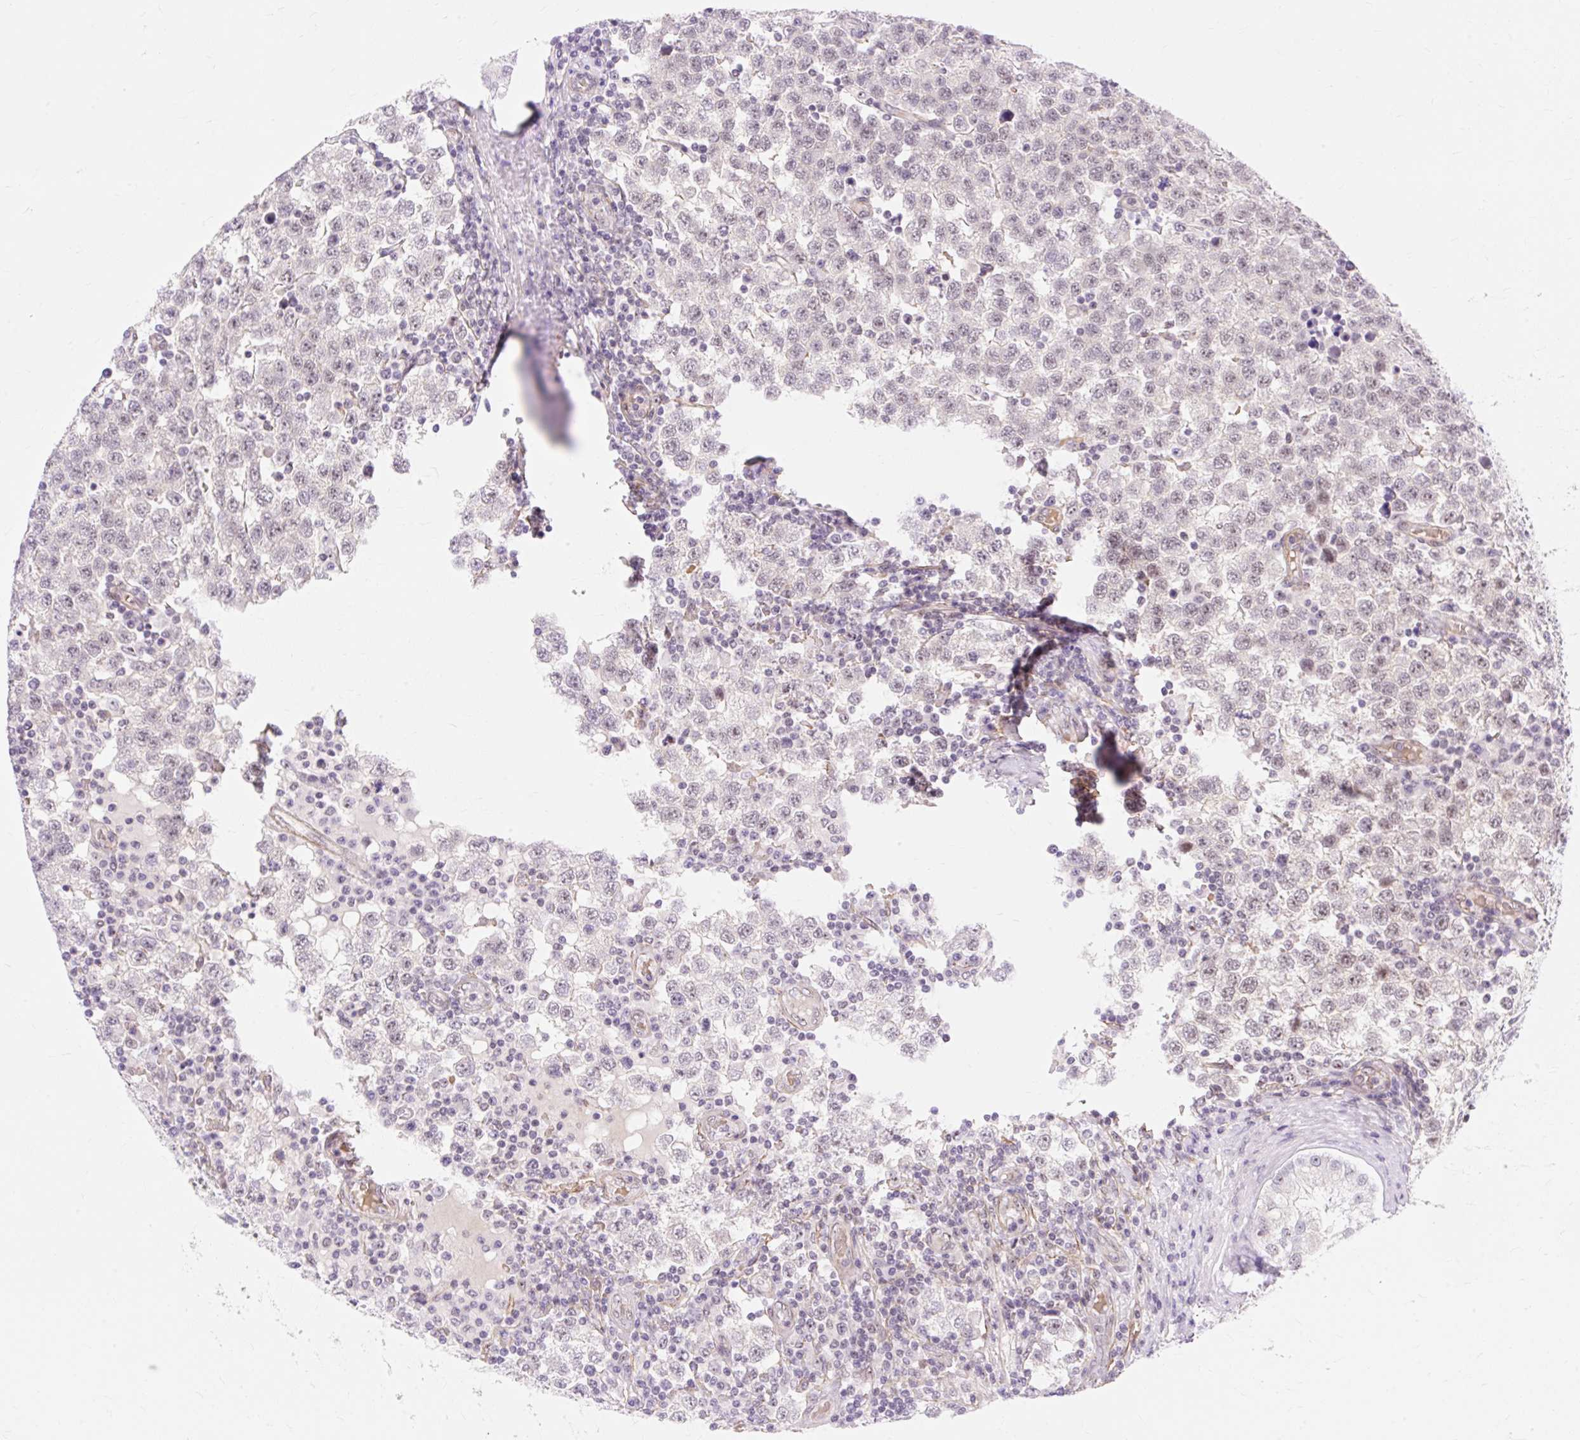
{"staining": {"intensity": "weak", "quantity": "<25%", "location": "nuclear"}, "tissue": "testis cancer", "cell_type": "Tumor cells", "image_type": "cancer", "snomed": [{"axis": "morphology", "description": "Seminoma, NOS"}, {"axis": "topography", "description": "Testis"}], "caption": "The immunohistochemistry (IHC) histopathology image has no significant expression in tumor cells of testis cancer (seminoma) tissue.", "gene": "OBP2A", "patient": {"sex": "male", "age": 34}}